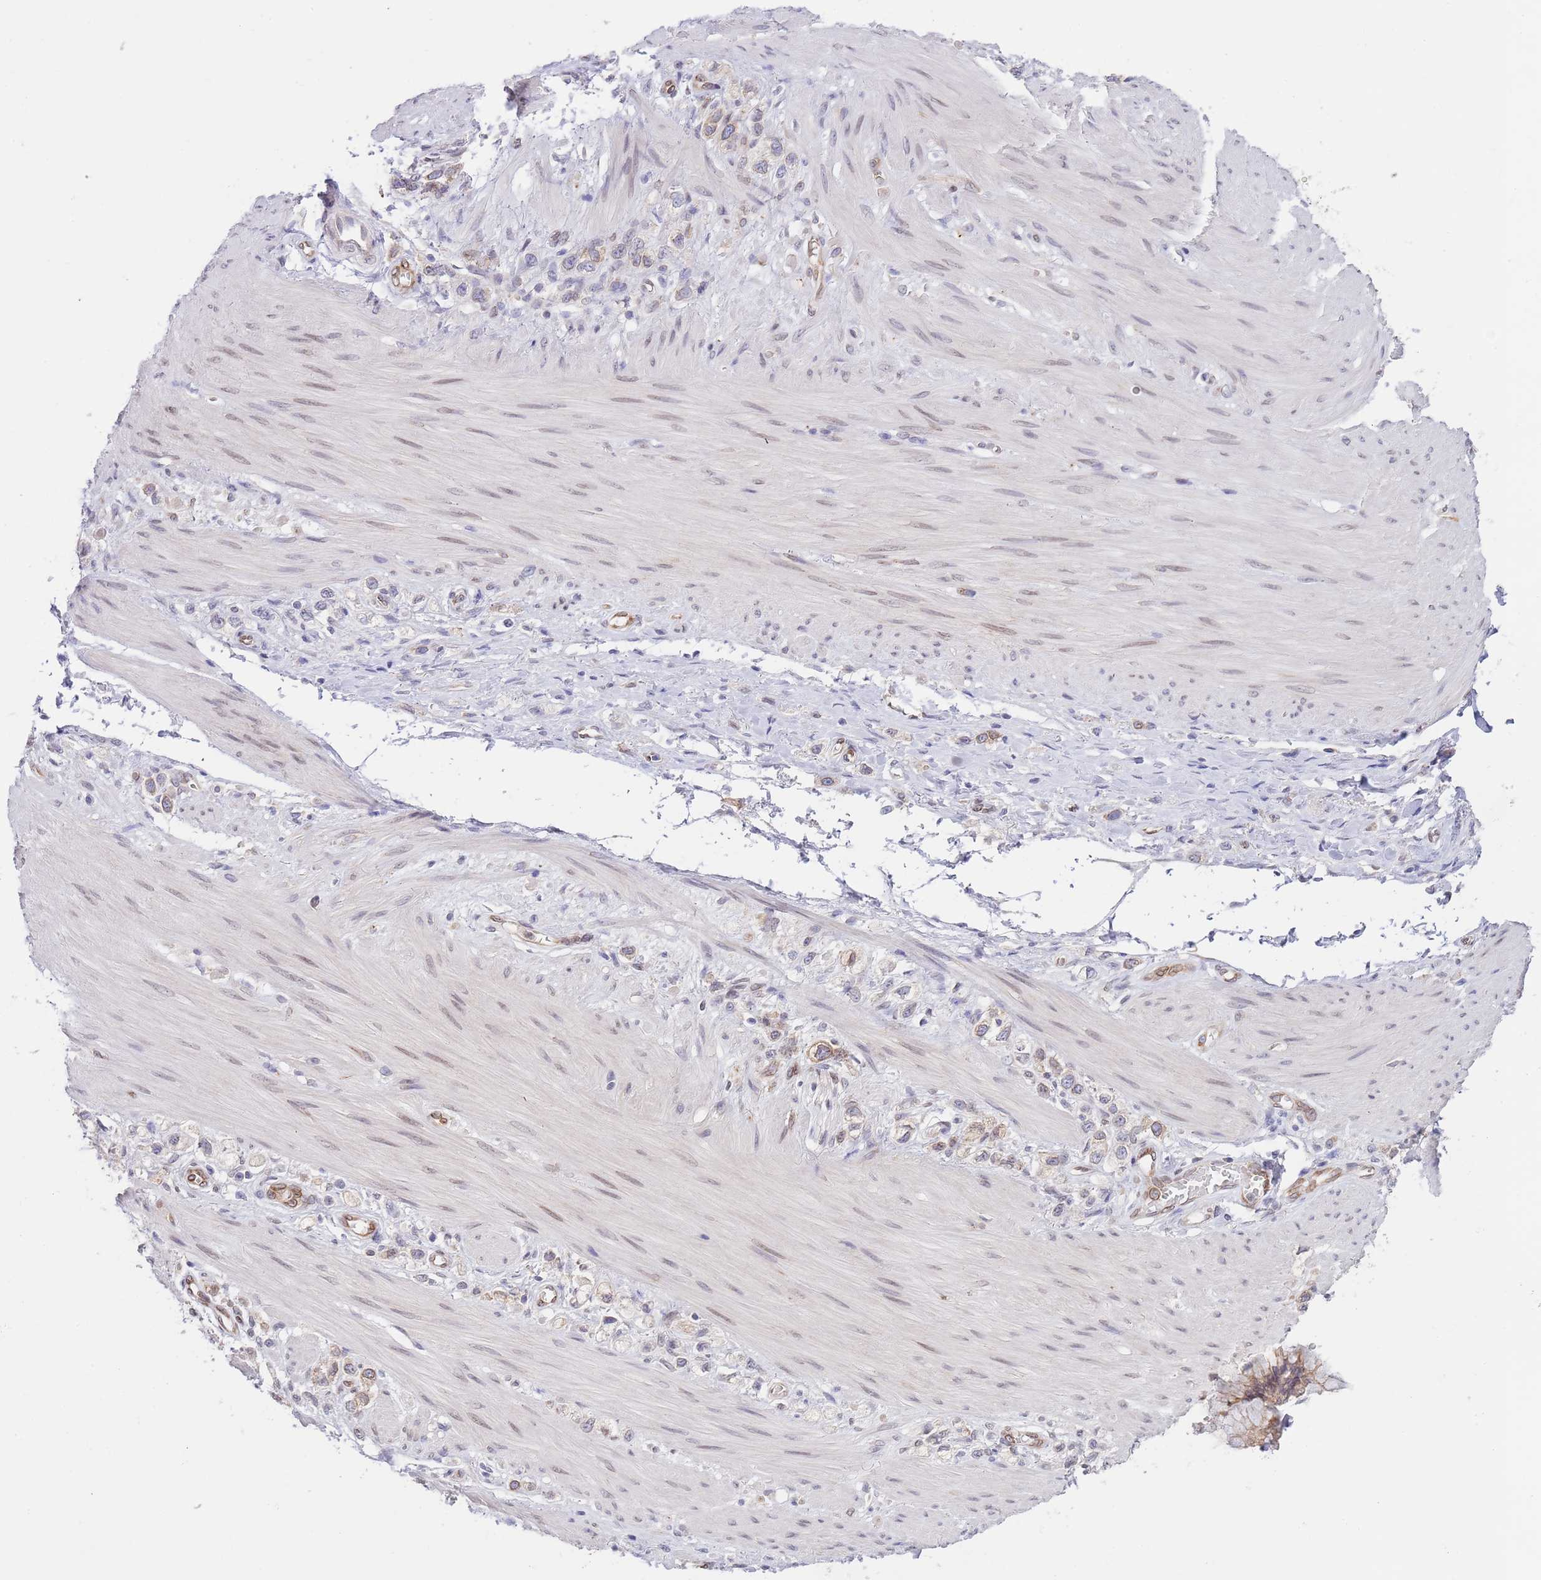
{"staining": {"intensity": "moderate", "quantity": "<25%", "location": "cytoplasmic/membranous"}, "tissue": "stomach cancer", "cell_type": "Tumor cells", "image_type": "cancer", "snomed": [{"axis": "morphology", "description": "Adenocarcinoma, NOS"}, {"axis": "topography", "description": "Stomach"}], "caption": "Stomach adenocarcinoma stained with a protein marker reveals moderate staining in tumor cells.", "gene": "EBPL", "patient": {"sex": "female", "age": 65}}